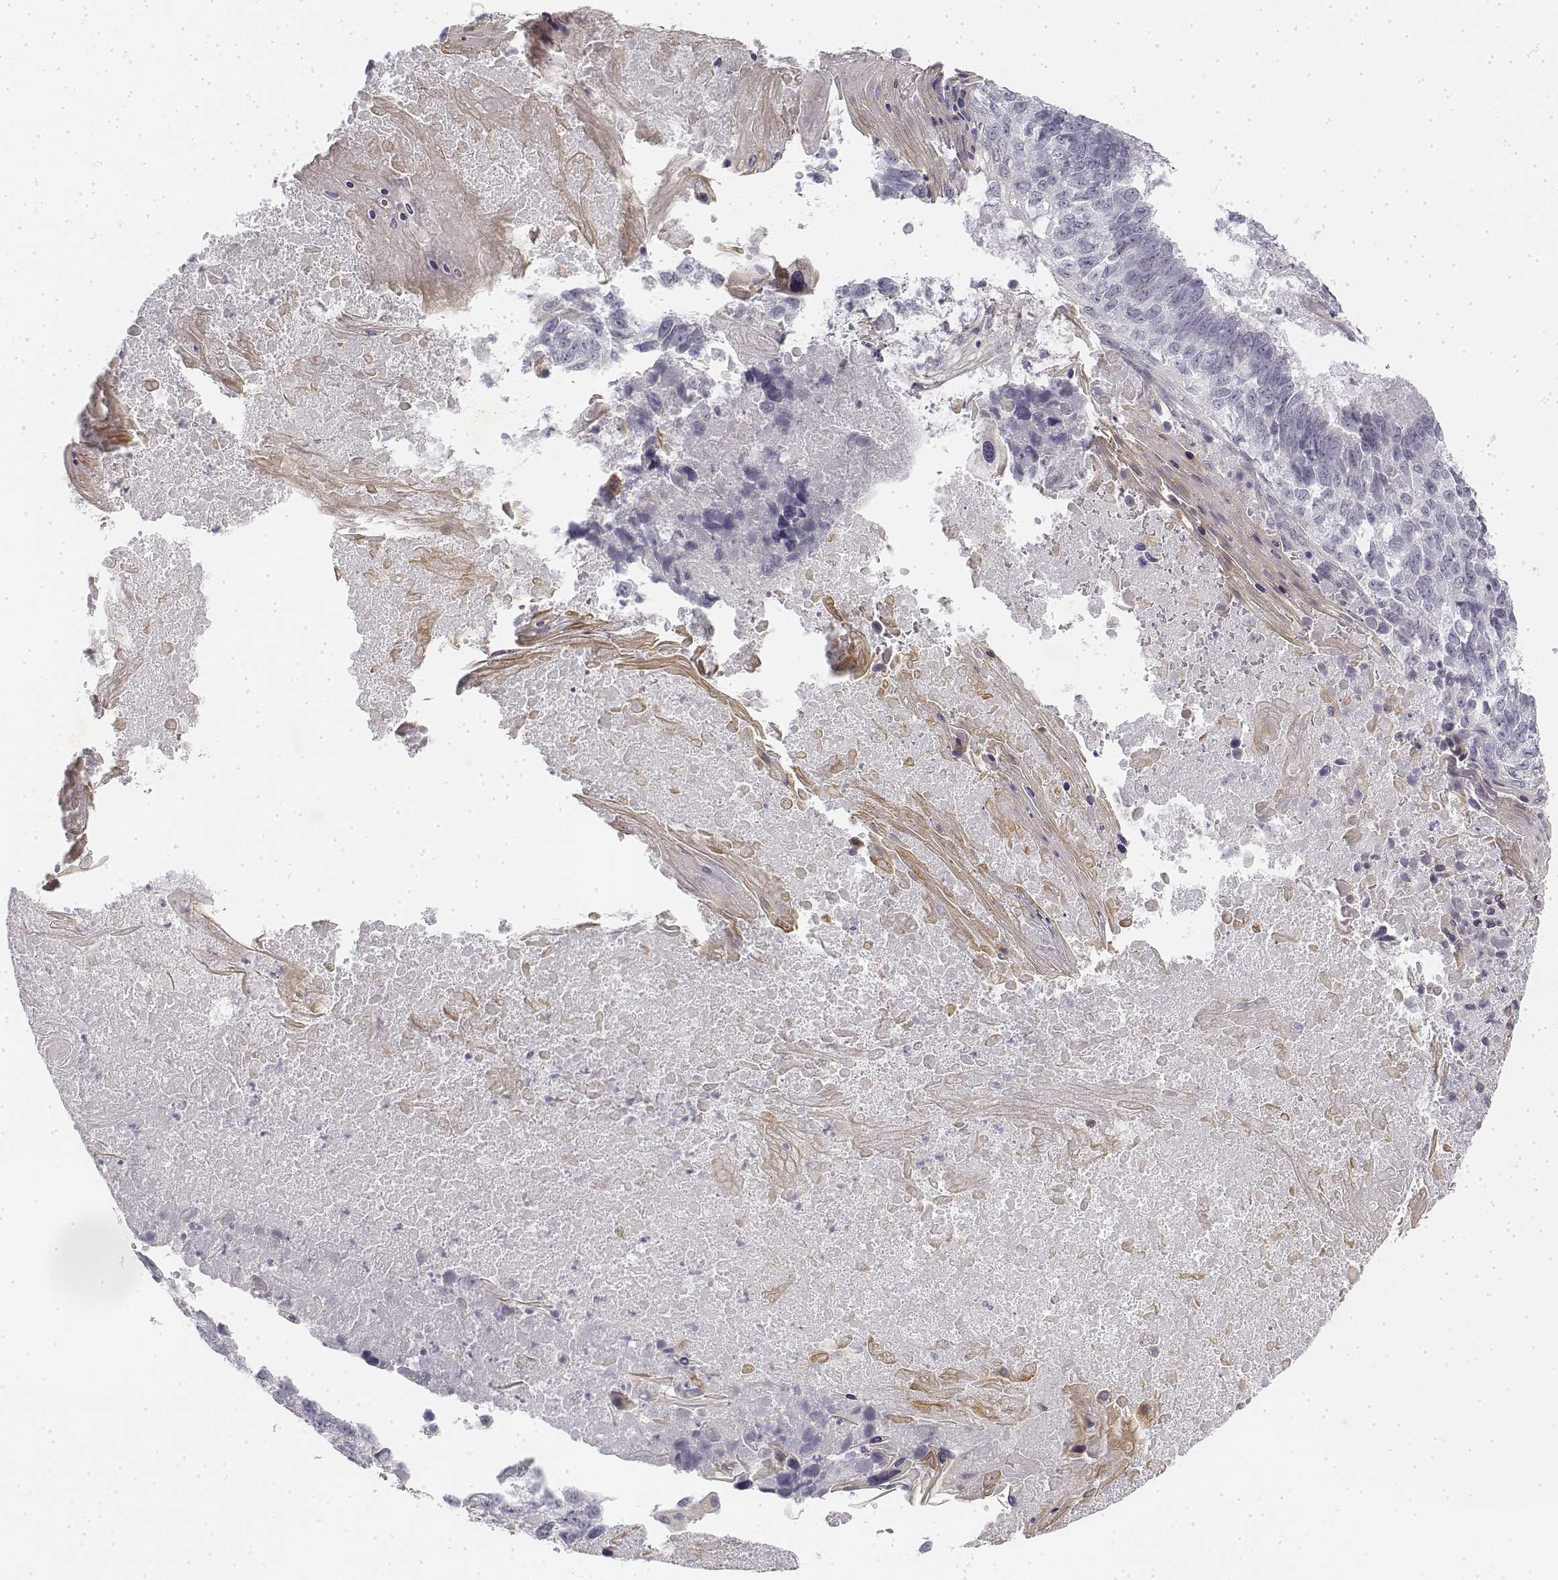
{"staining": {"intensity": "negative", "quantity": "none", "location": "none"}, "tissue": "lung cancer", "cell_type": "Tumor cells", "image_type": "cancer", "snomed": [{"axis": "morphology", "description": "Squamous cell carcinoma, NOS"}, {"axis": "topography", "description": "Lung"}], "caption": "Tumor cells show no significant protein expression in squamous cell carcinoma (lung).", "gene": "KRT84", "patient": {"sex": "male", "age": 73}}